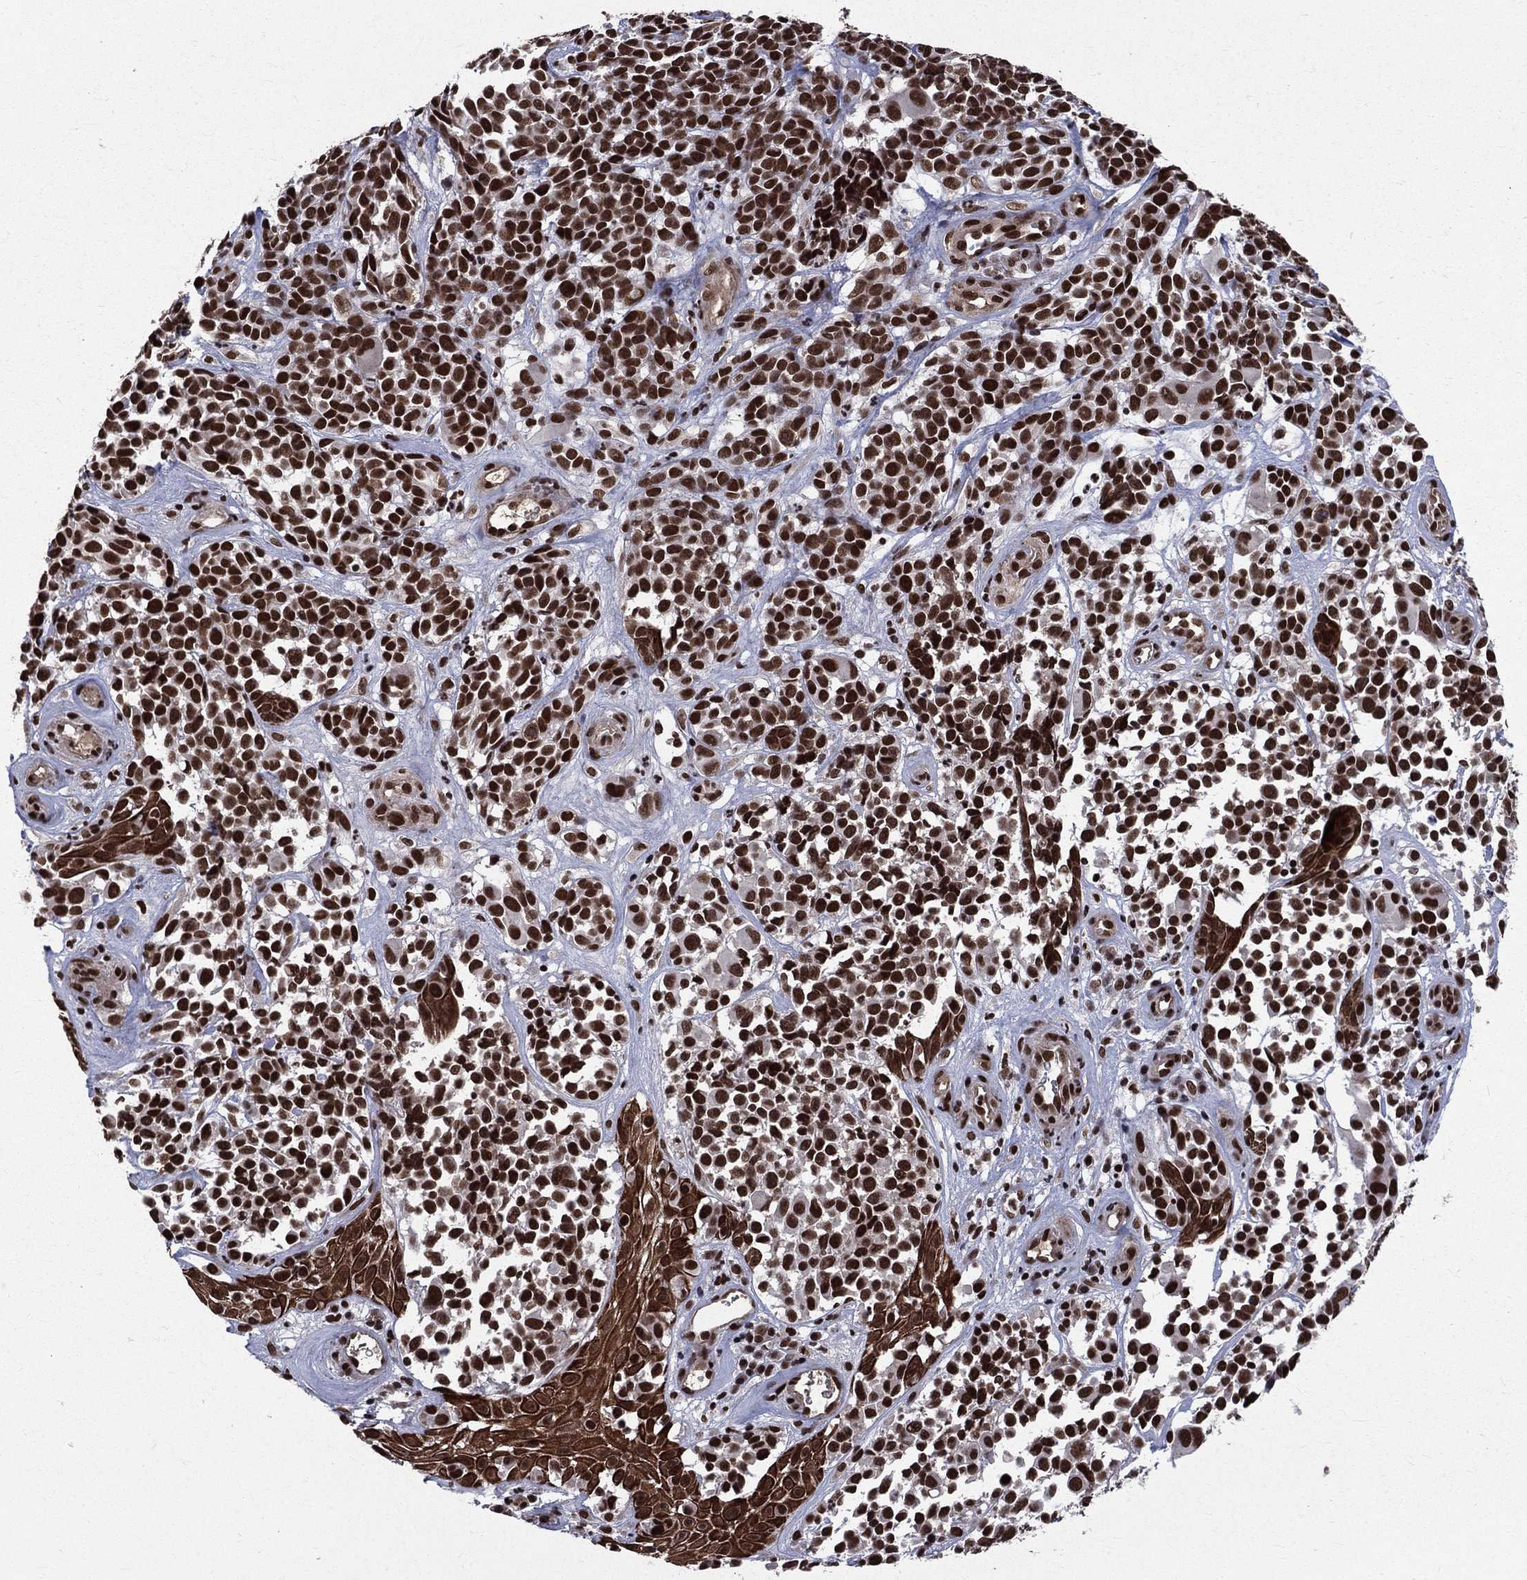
{"staining": {"intensity": "strong", "quantity": ">75%", "location": "nuclear"}, "tissue": "melanoma", "cell_type": "Tumor cells", "image_type": "cancer", "snomed": [{"axis": "morphology", "description": "Malignant melanoma, NOS"}, {"axis": "topography", "description": "Skin"}], "caption": "Immunohistochemical staining of human malignant melanoma reveals strong nuclear protein positivity in approximately >75% of tumor cells.", "gene": "SMC3", "patient": {"sex": "female", "age": 88}}